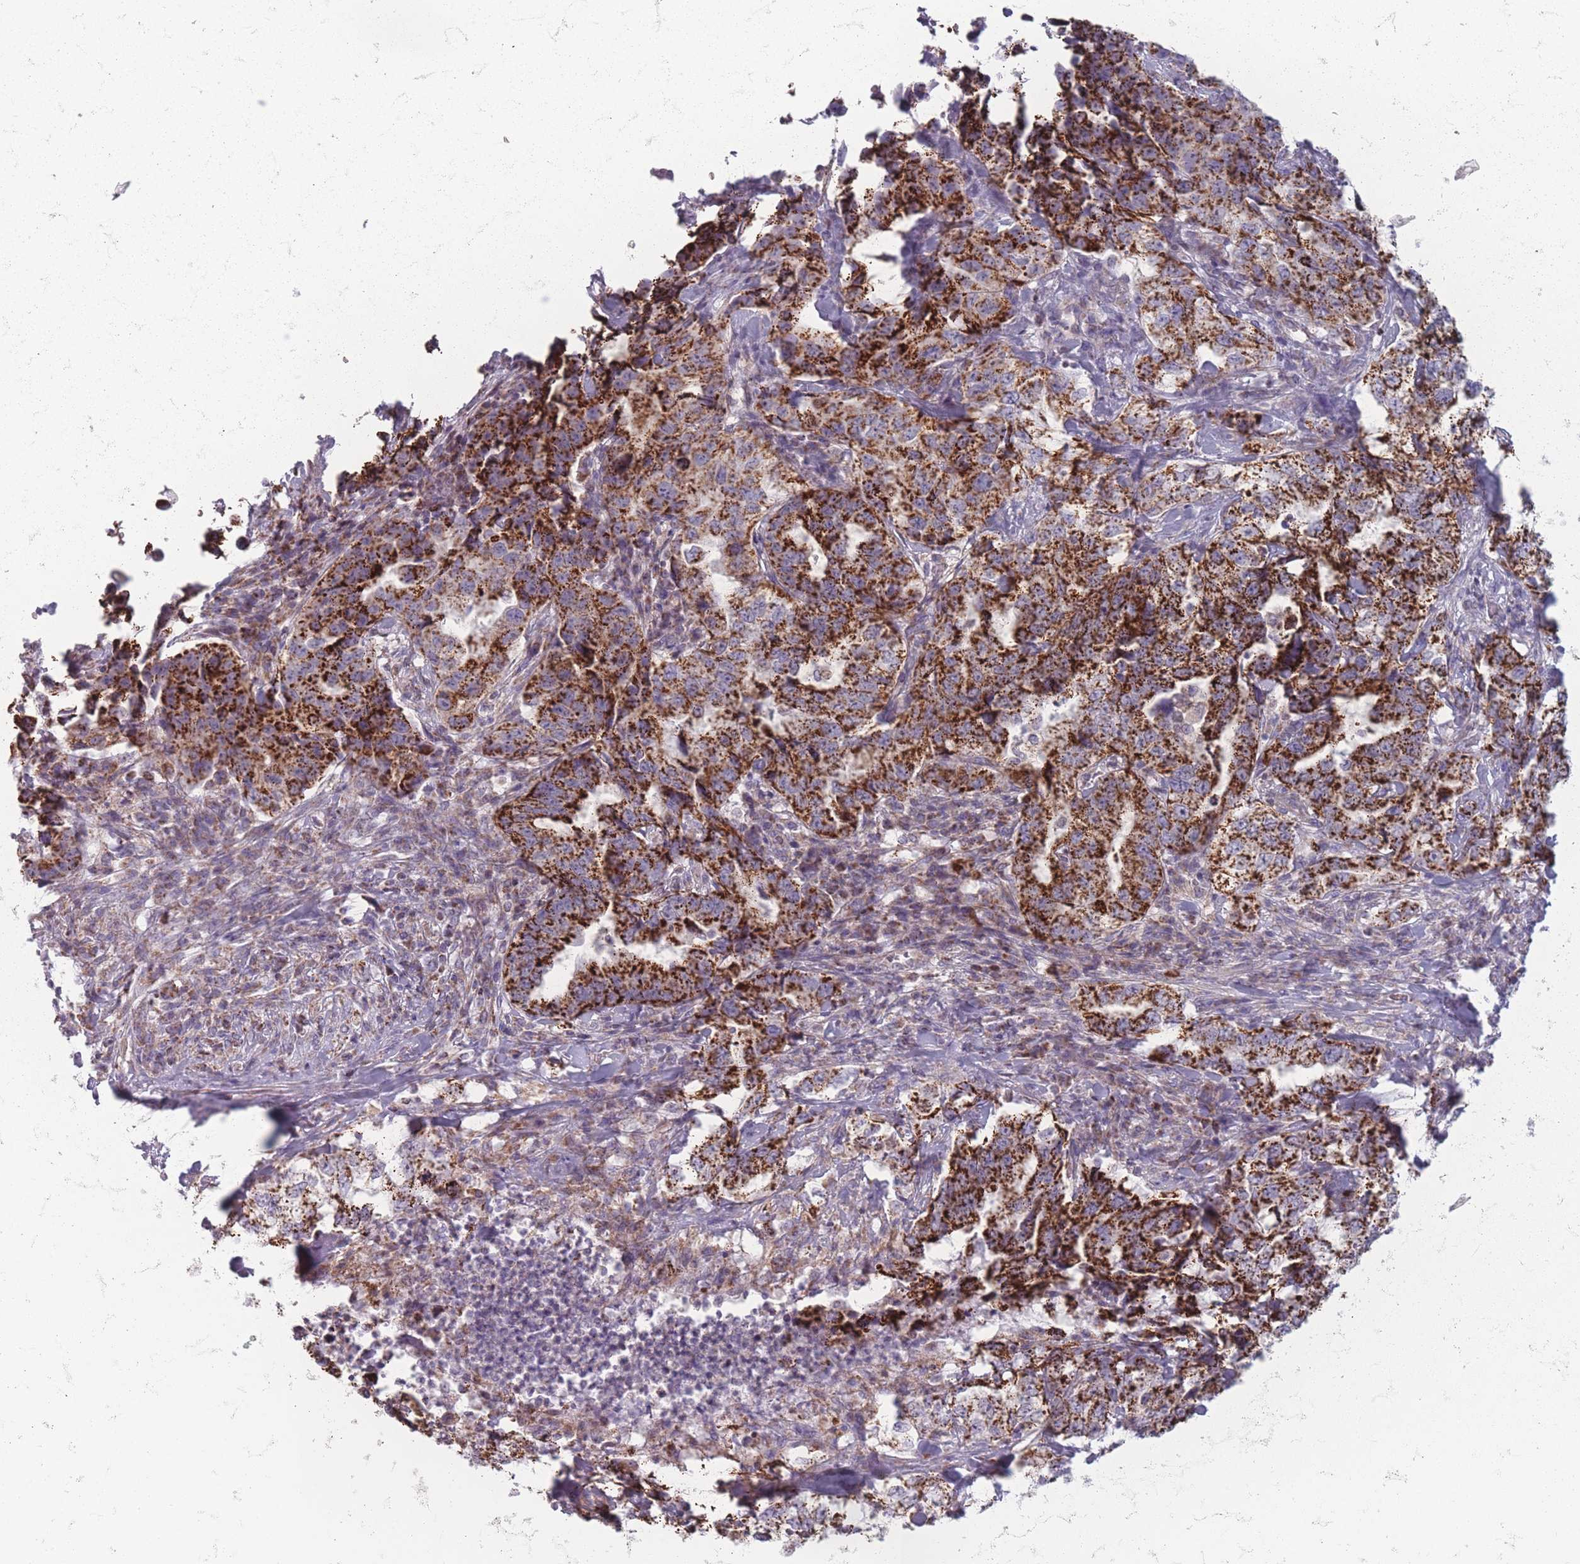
{"staining": {"intensity": "strong", "quantity": ">75%", "location": "cytoplasmic/membranous"}, "tissue": "lung cancer", "cell_type": "Tumor cells", "image_type": "cancer", "snomed": [{"axis": "morphology", "description": "Adenocarcinoma, NOS"}, {"axis": "topography", "description": "Lung"}], "caption": "There is high levels of strong cytoplasmic/membranous expression in tumor cells of lung adenocarcinoma, as demonstrated by immunohistochemical staining (brown color).", "gene": "DCHS1", "patient": {"sex": "female", "age": 51}}